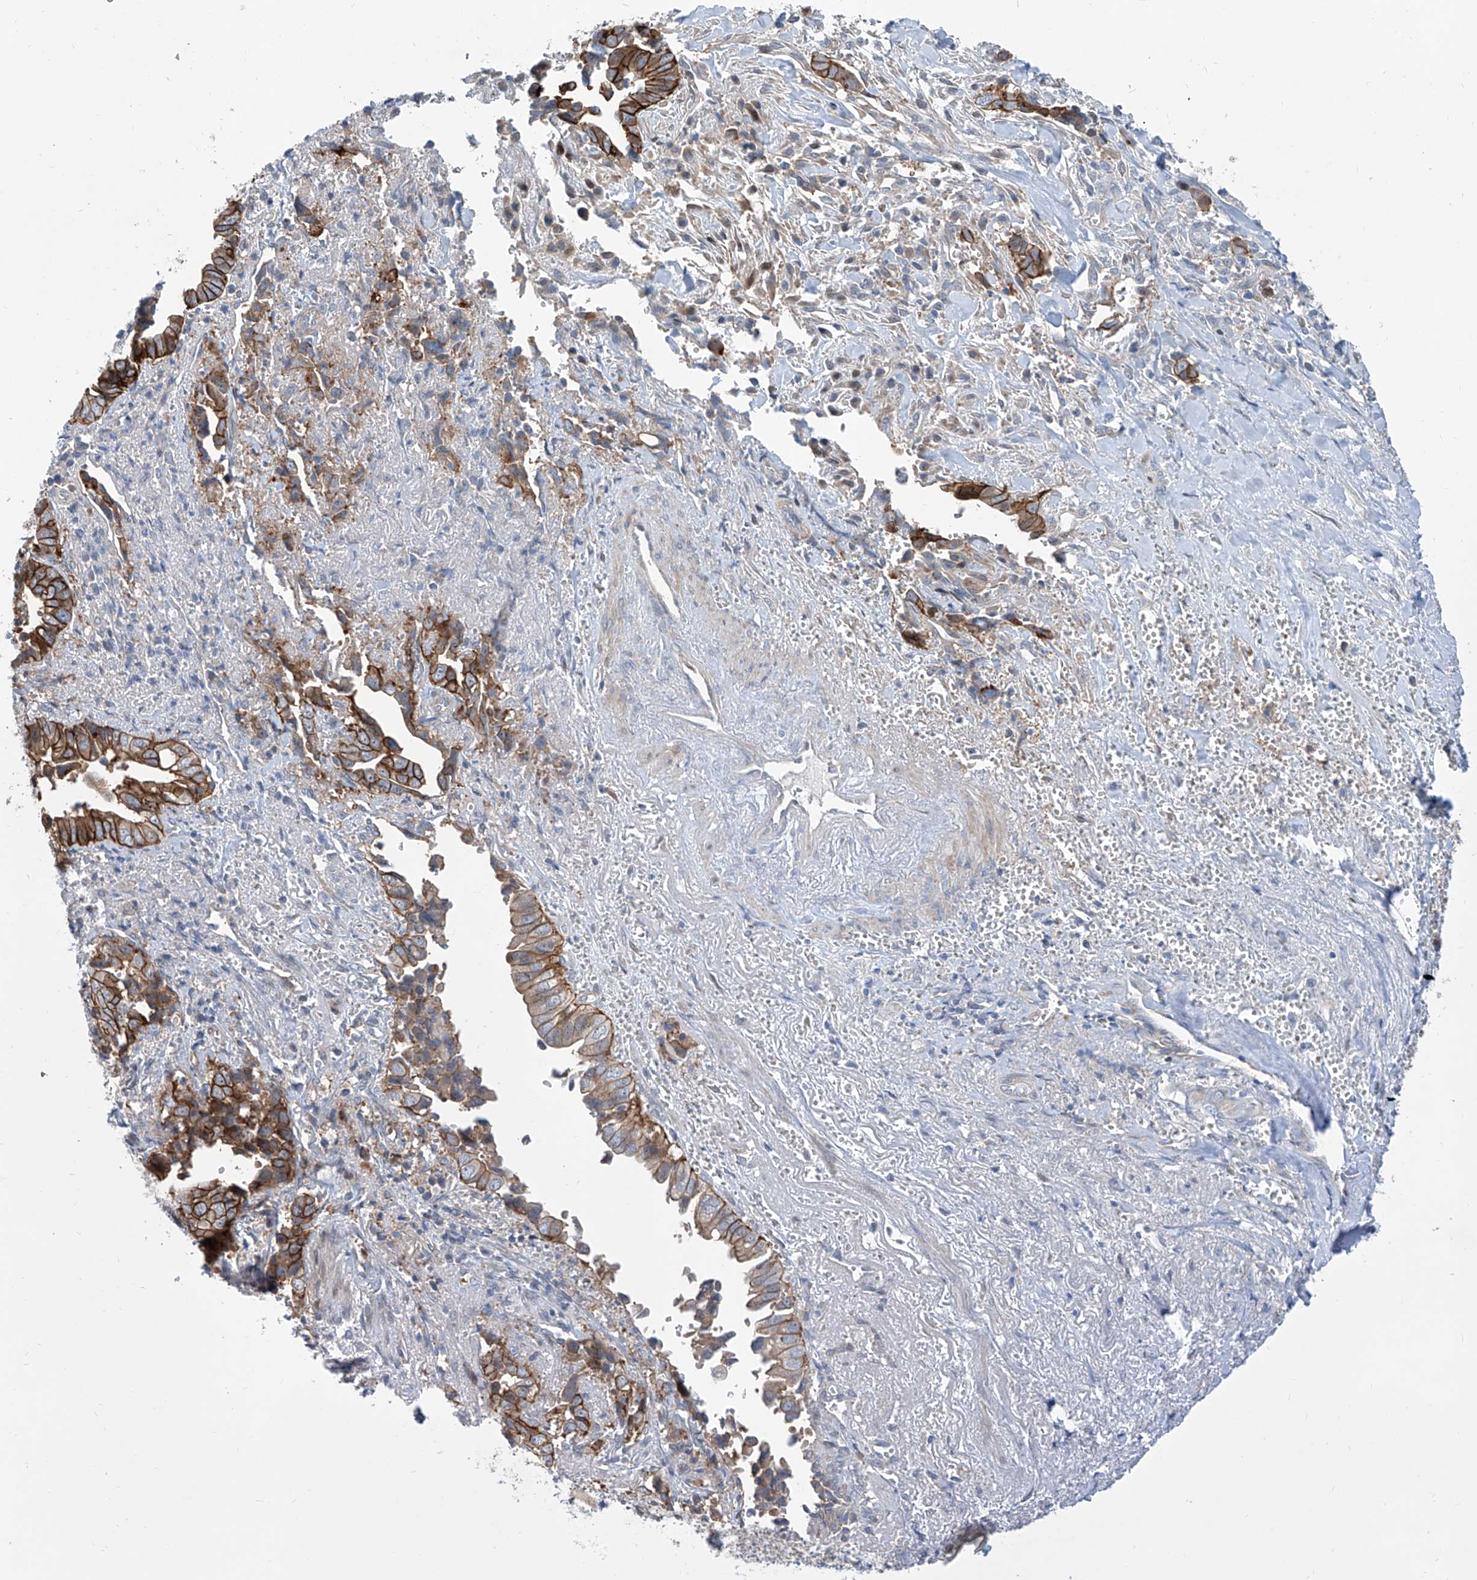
{"staining": {"intensity": "strong", "quantity": ">75%", "location": "cytoplasmic/membranous"}, "tissue": "liver cancer", "cell_type": "Tumor cells", "image_type": "cancer", "snomed": [{"axis": "morphology", "description": "Cholangiocarcinoma"}, {"axis": "topography", "description": "Liver"}], "caption": "Protein staining reveals strong cytoplasmic/membranous expression in about >75% of tumor cells in cholangiocarcinoma (liver). The protein of interest is stained brown, and the nuclei are stained in blue (DAB IHC with brightfield microscopy, high magnification).", "gene": "LRRC1", "patient": {"sex": "female", "age": 79}}